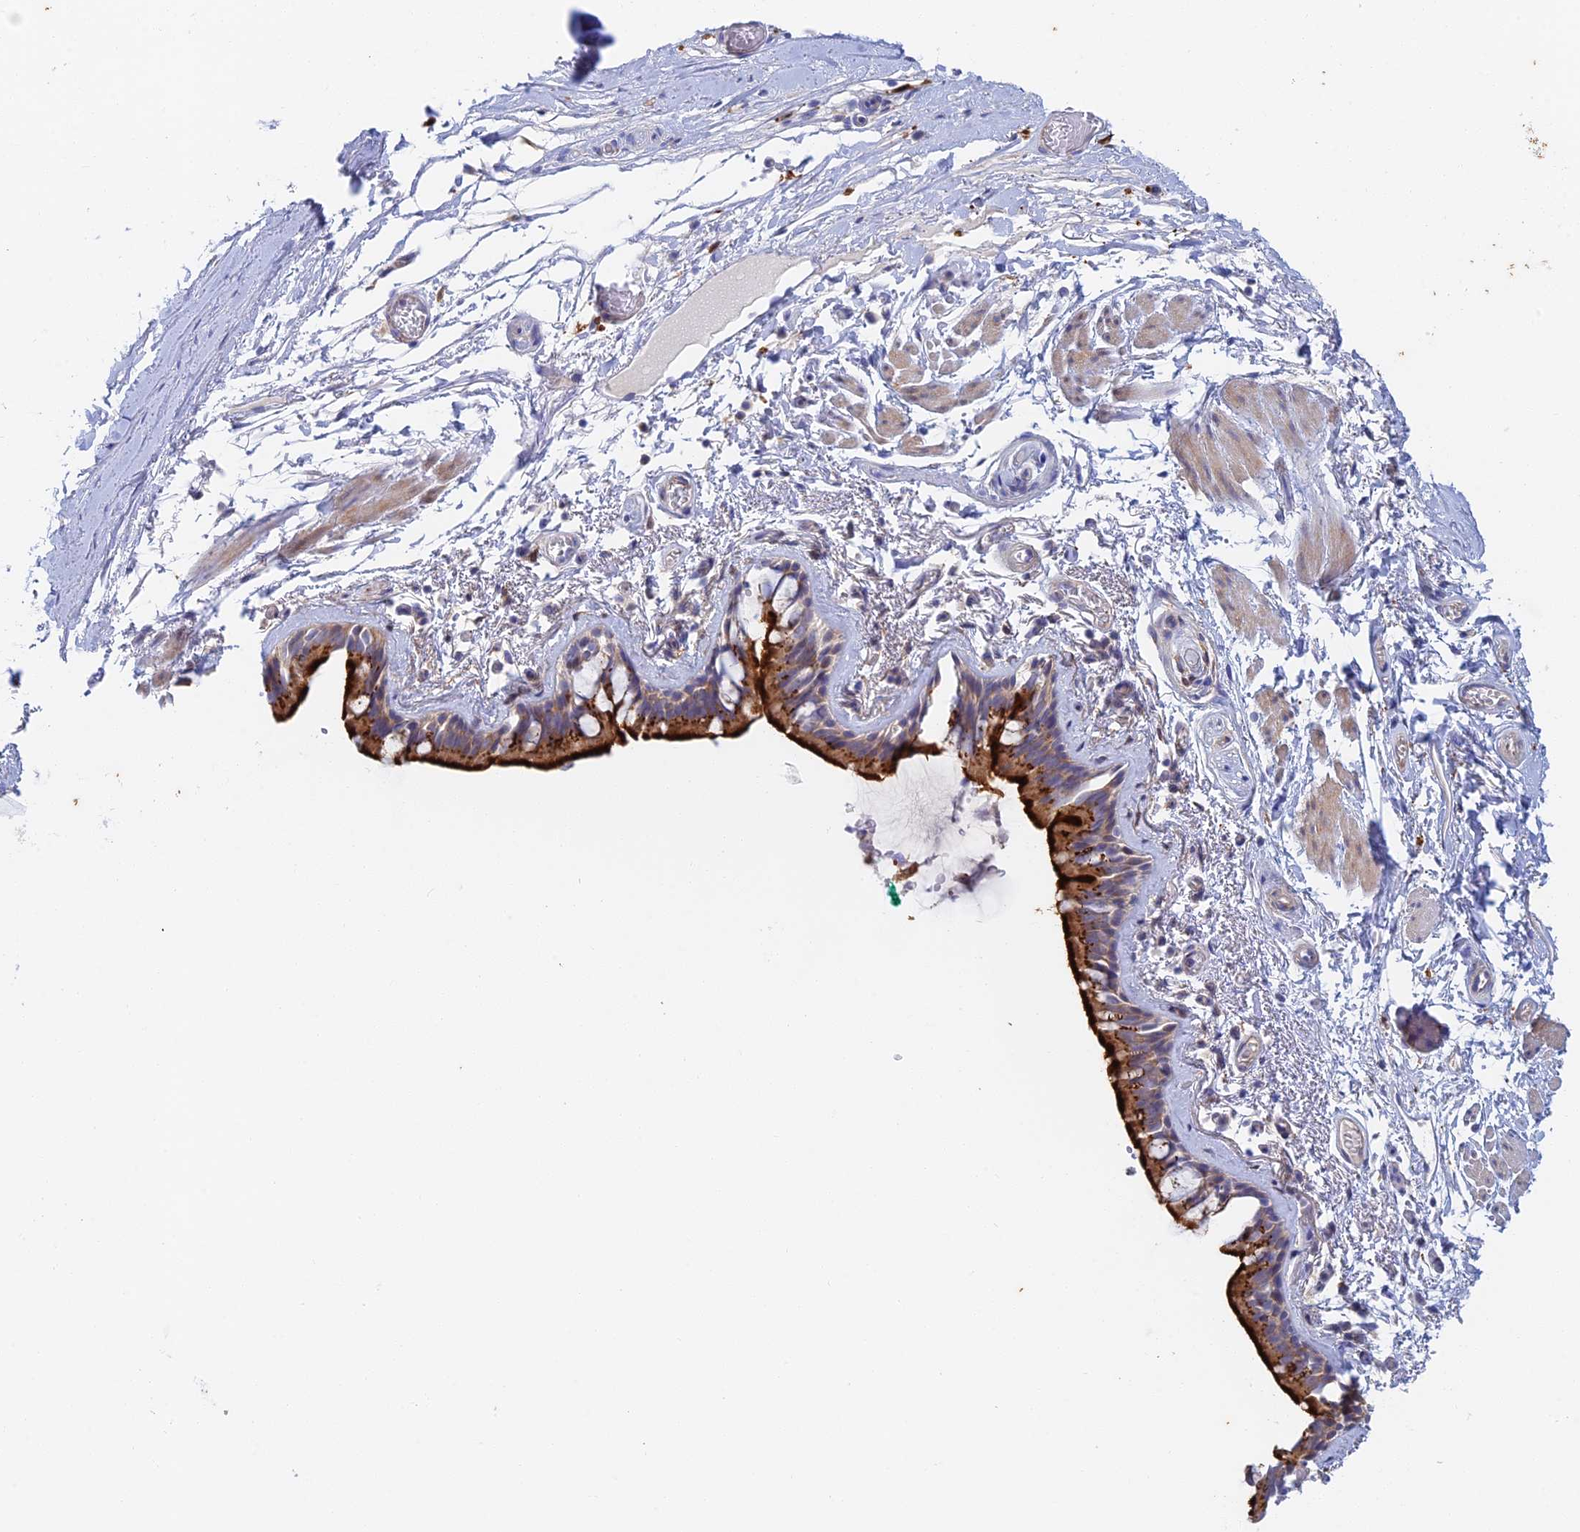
{"staining": {"intensity": "strong", "quantity": ">75%", "location": "cytoplasmic/membranous"}, "tissue": "bronchus", "cell_type": "Respiratory epithelial cells", "image_type": "normal", "snomed": [{"axis": "morphology", "description": "Normal tissue, NOS"}, {"axis": "topography", "description": "Cartilage tissue"}], "caption": "DAB (3,3'-diaminobenzidine) immunohistochemical staining of unremarkable human bronchus demonstrates strong cytoplasmic/membranous protein expression in approximately >75% of respiratory epithelial cells.", "gene": "SLC24A3", "patient": {"sex": "male", "age": 63}}